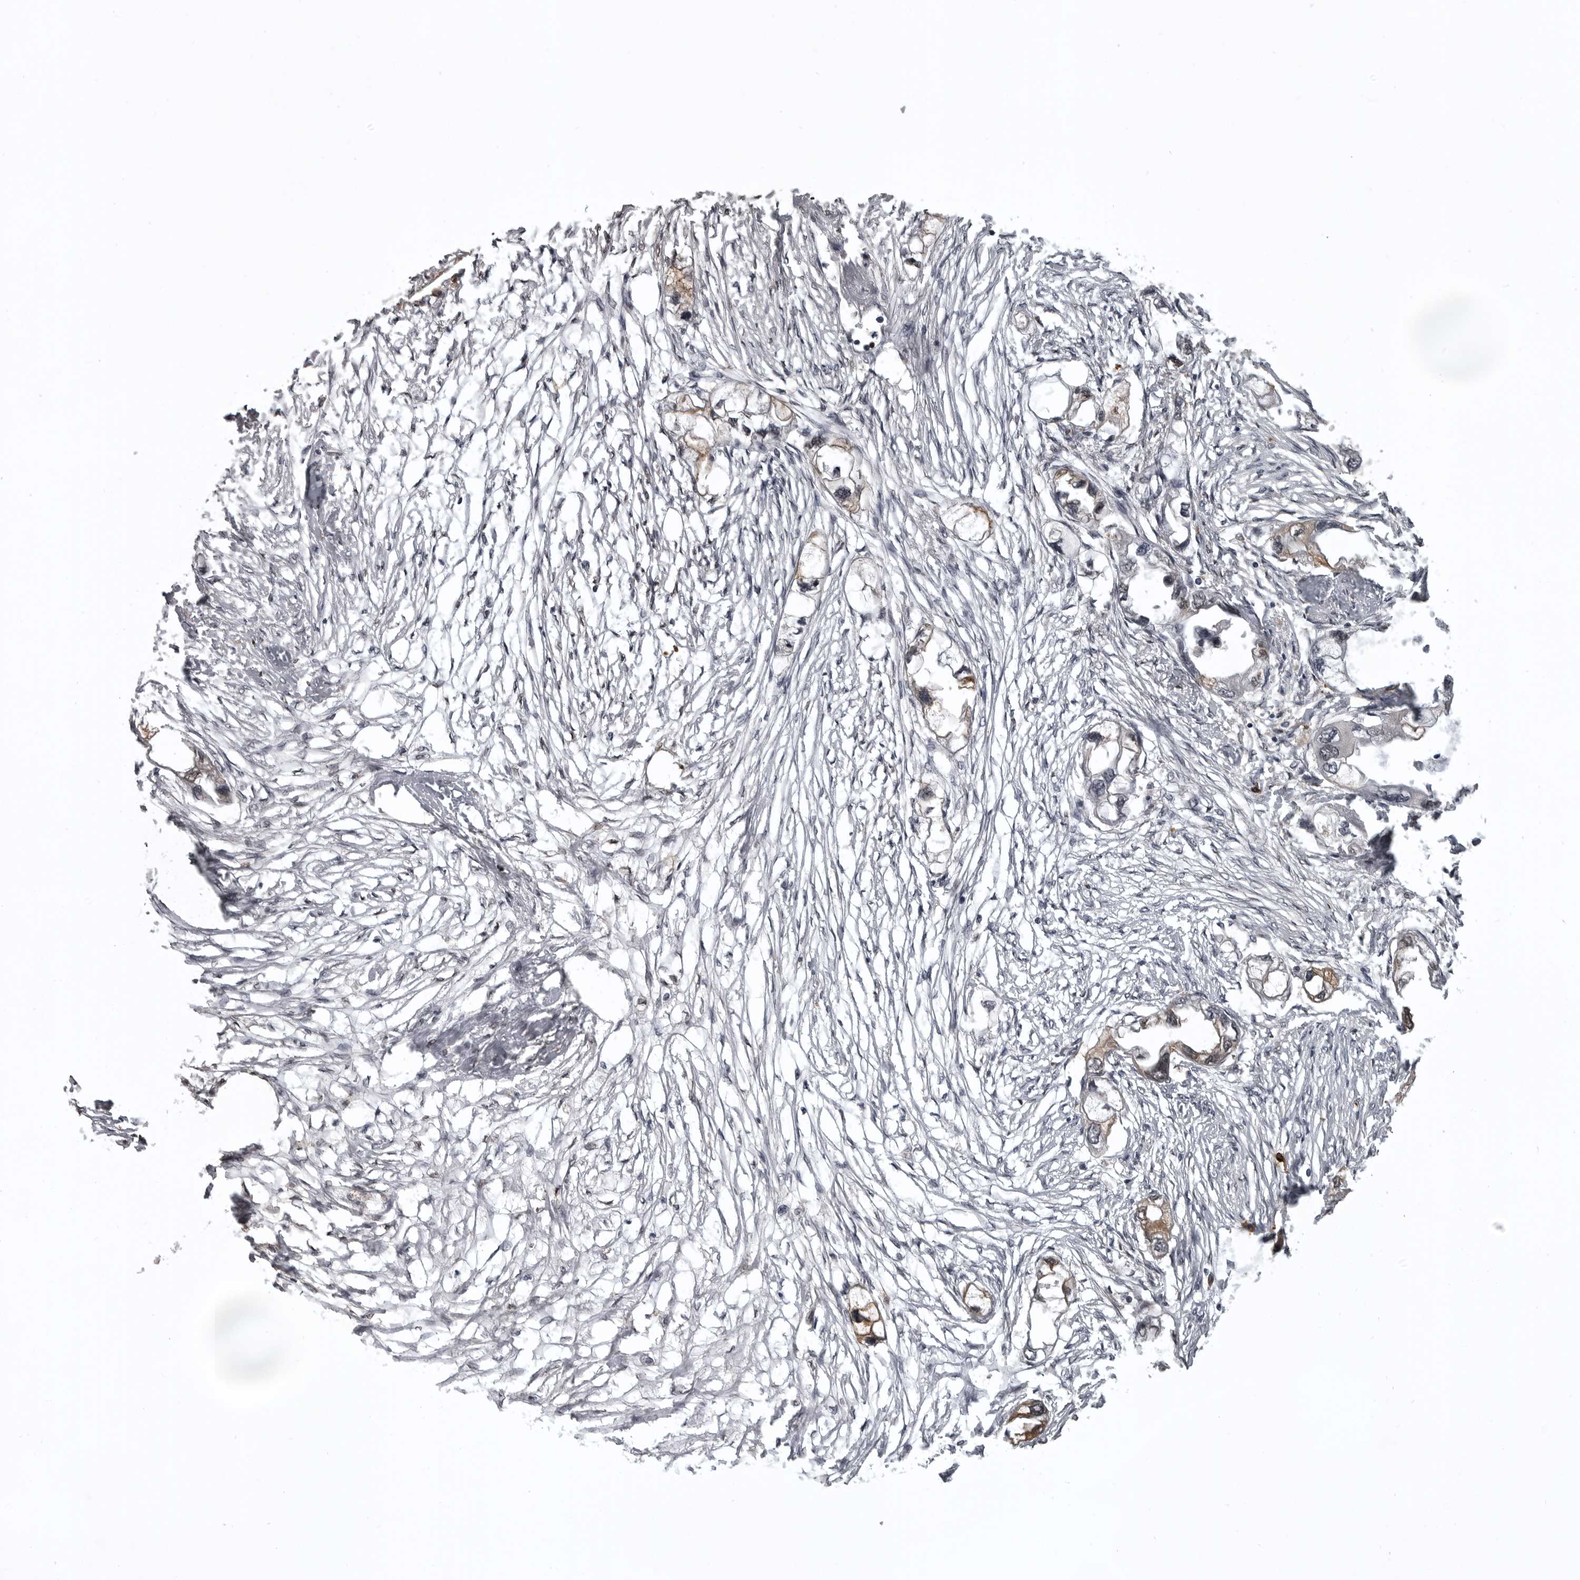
{"staining": {"intensity": "moderate", "quantity": "25%-75%", "location": "cytoplasmic/membranous"}, "tissue": "endometrial cancer", "cell_type": "Tumor cells", "image_type": "cancer", "snomed": [{"axis": "morphology", "description": "Adenocarcinoma, NOS"}, {"axis": "morphology", "description": "Adenocarcinoma, metastatic, NOS"}, {"axis": "topography", "description": "Adipose tissue"}, {"axis": "topography", "description": "Endometrium"}], "caption": "A brown stain labels moderate cytoplasmic/membranous positivity of a protein in adenocarcinoma (endometrial) tumor cells. (Brightfield microscopy of DAB IHC at high magnification).", "gene": "SNX16", "patient": {"sex": "female", "age": 67}}